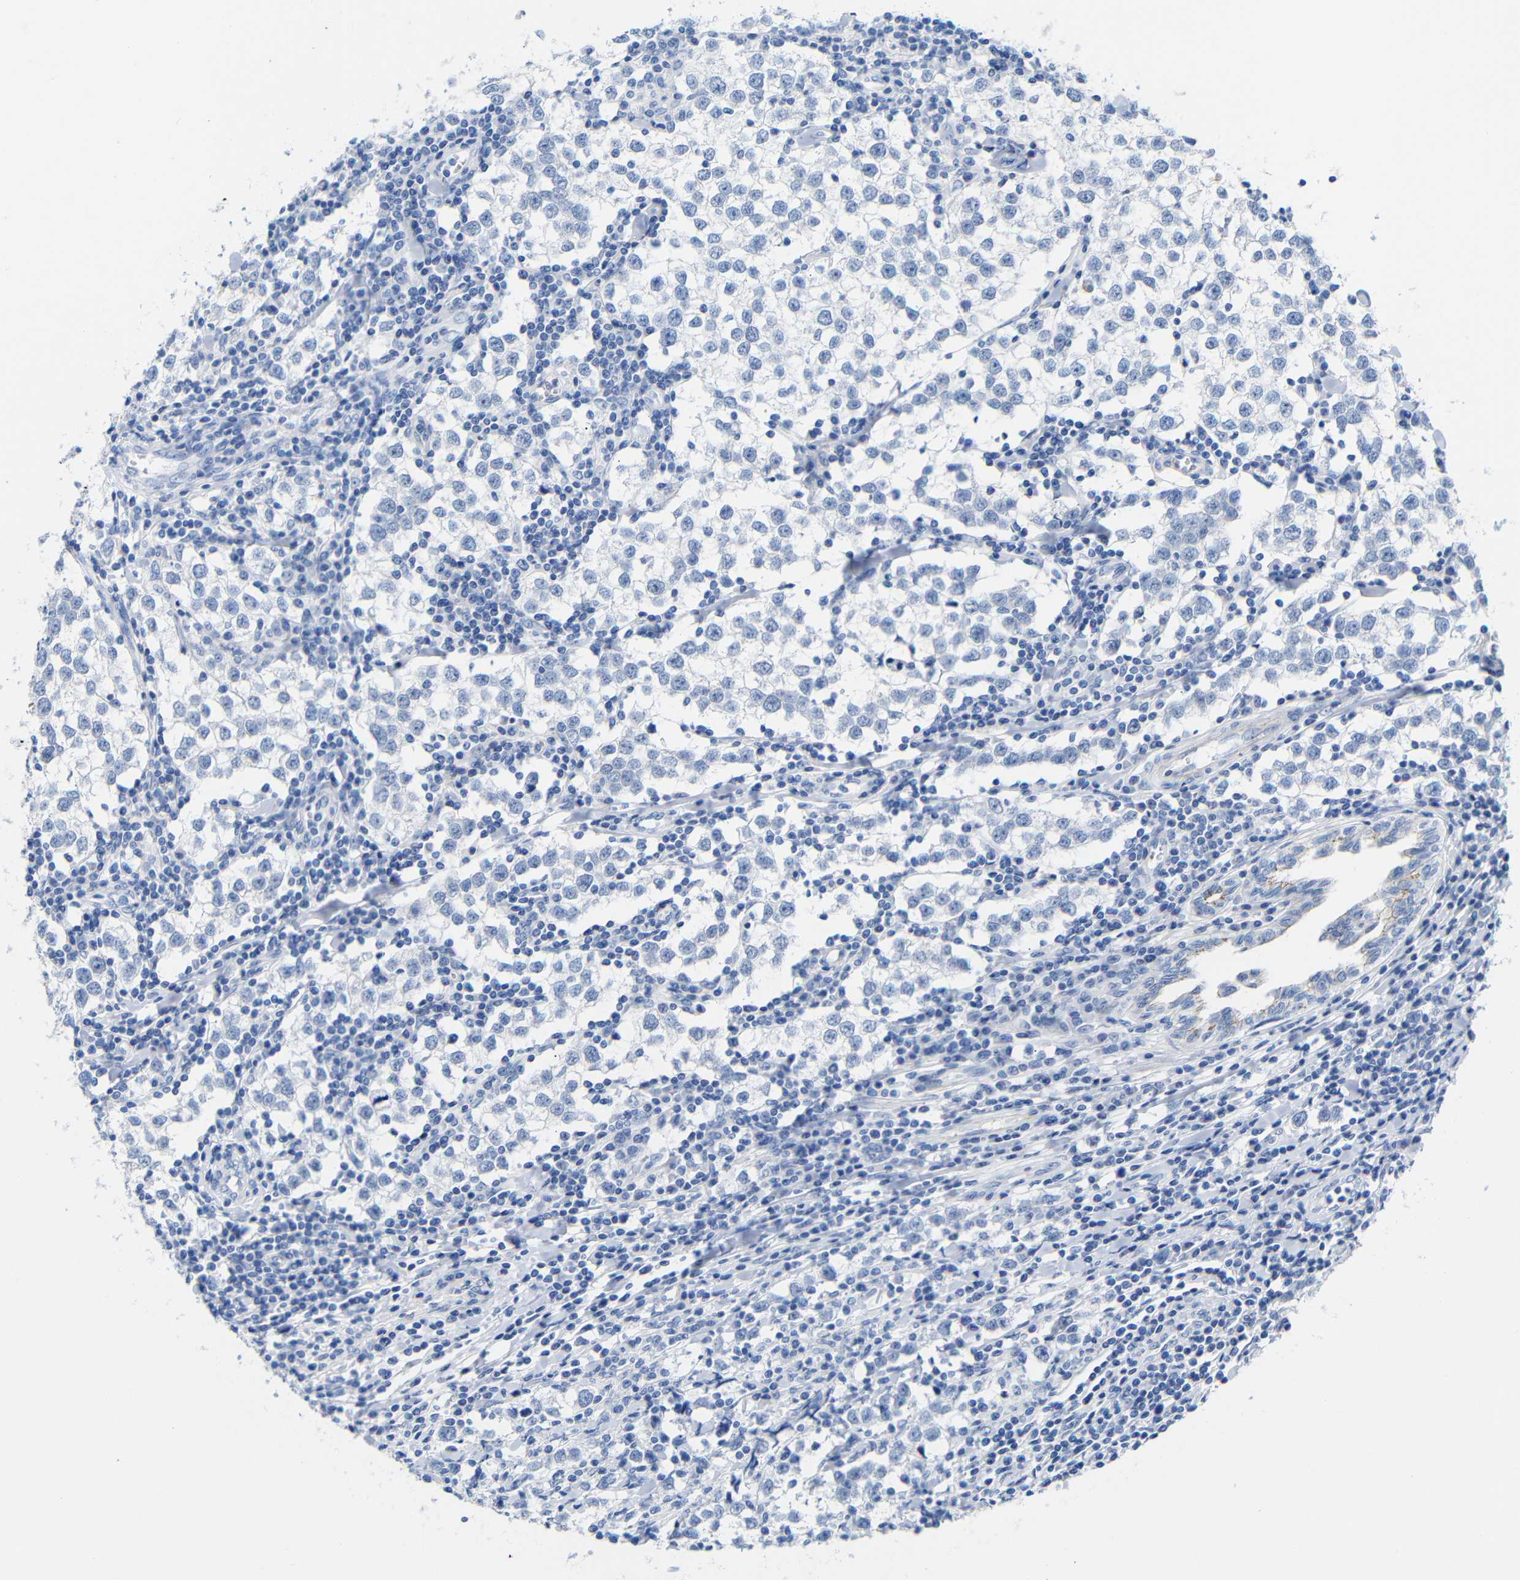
{"staining": {"intensity": "negative", "quantity": "none", "location": "none"}, "tissue": "testis cancer", "cell_type": "Tumor cells", "image_type": "cancer", "snomed": [{"axis": "morphology", "description": "Seminoma, NOS"}, {"axis": "morphology", "description": "Carcinoma, Embryonal, NOS"}, {"axis": "topography", "description": "Testis"}], "caption": "There is no significant positivity in tumor cells of testis cancer.", "gene": "CGNL1", "patient": {"sex": "male", "age": 36}}